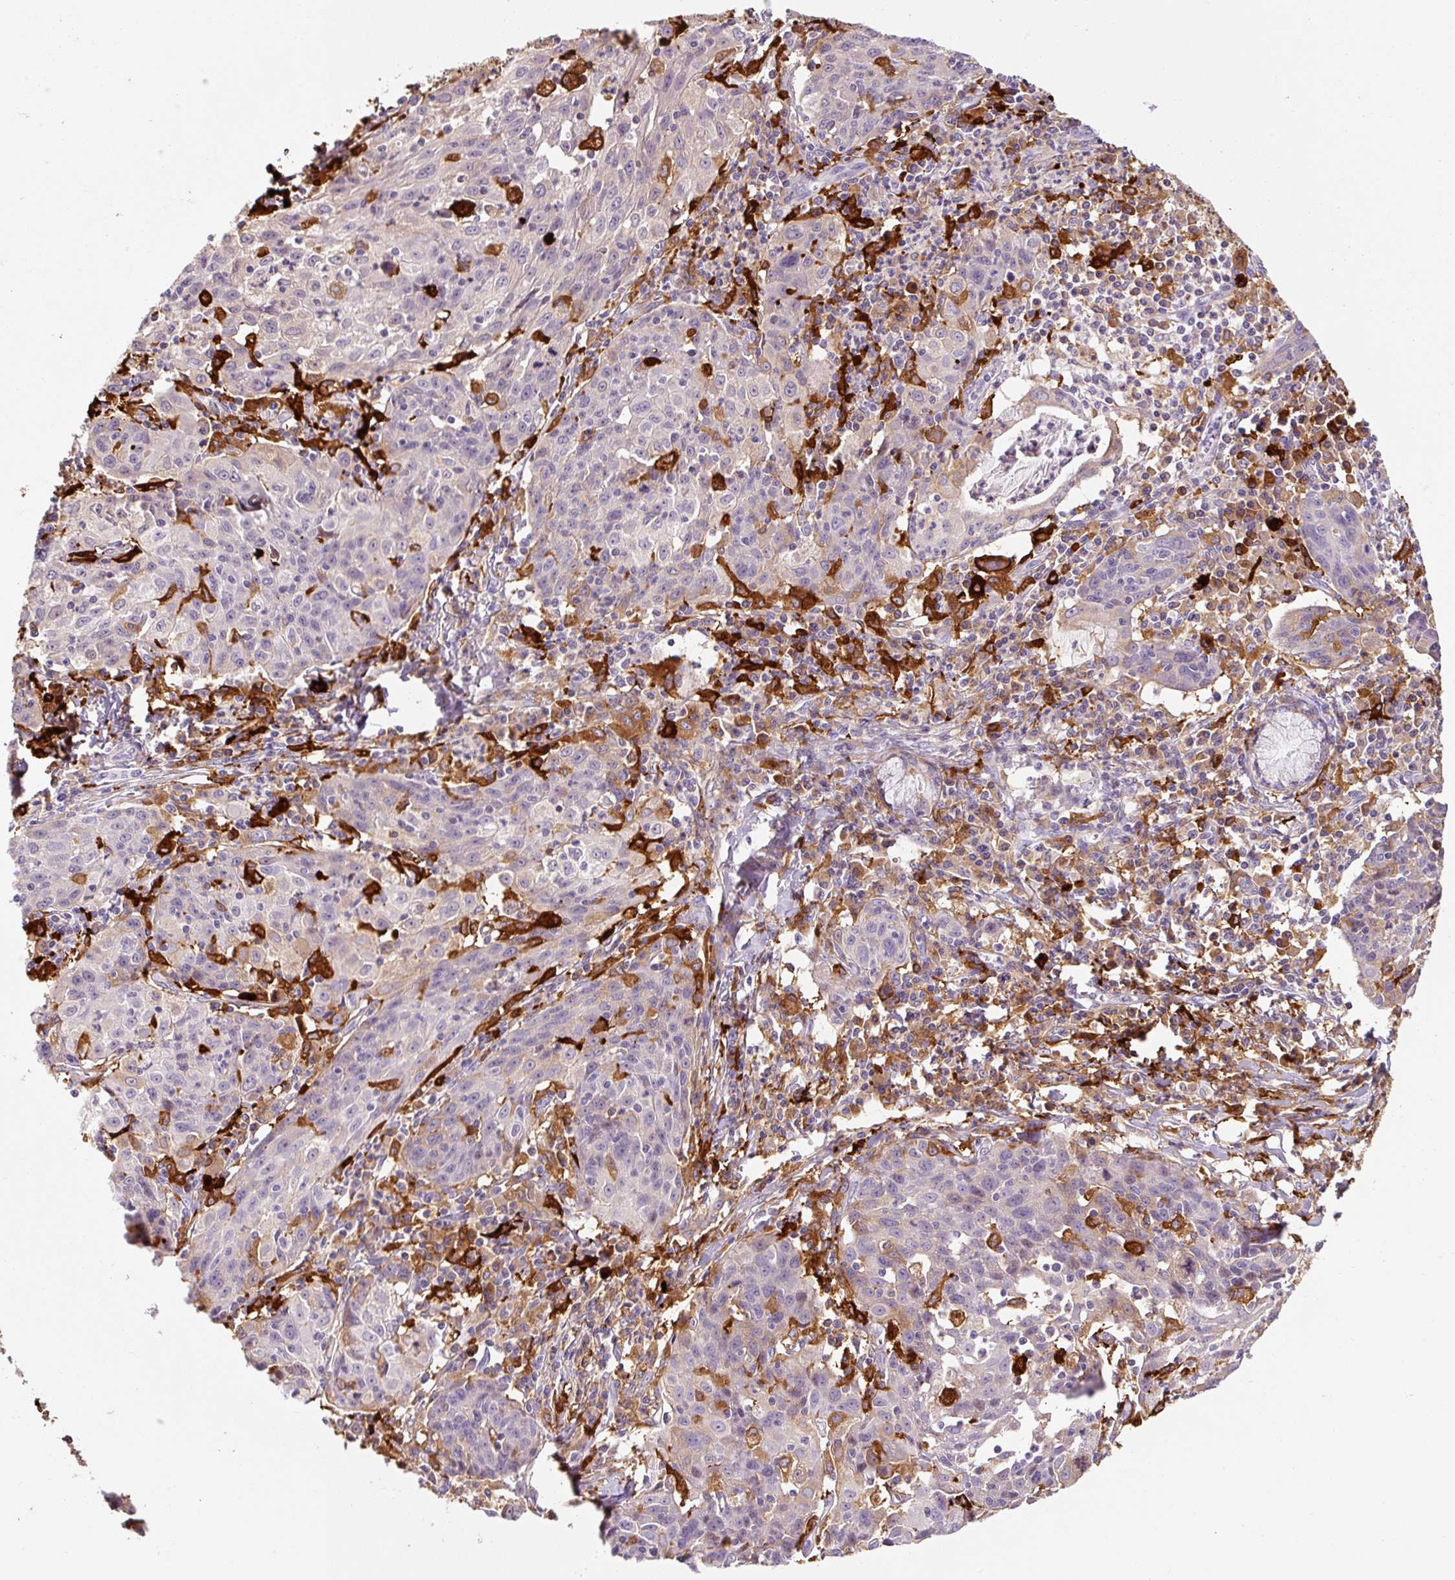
{"staining": {"intensity": "negative", "quantity": "none", "location": "none"}, "tissue": "lung cancer", "cell_type": "Tumor cells", "image_type": "cancer", "snomed": [{"axis": "morphology", "description": "Squamous cell carcinoma, NOS"}, {"axis": "morphology", "description": "Squamous cell carcinoma, metastatic, NOS"}, {"axis": "topography", "description": "Bronchus"}, {"axis": "topography", "description": "Lung"}], "caption": "Lung cancer (squamous cell carcinoma) was stained to show a protein in brown. There is no significant positivity in tumor cells.", "gene": "FUT10", "patient": {"sex": "male", "age": 62}}